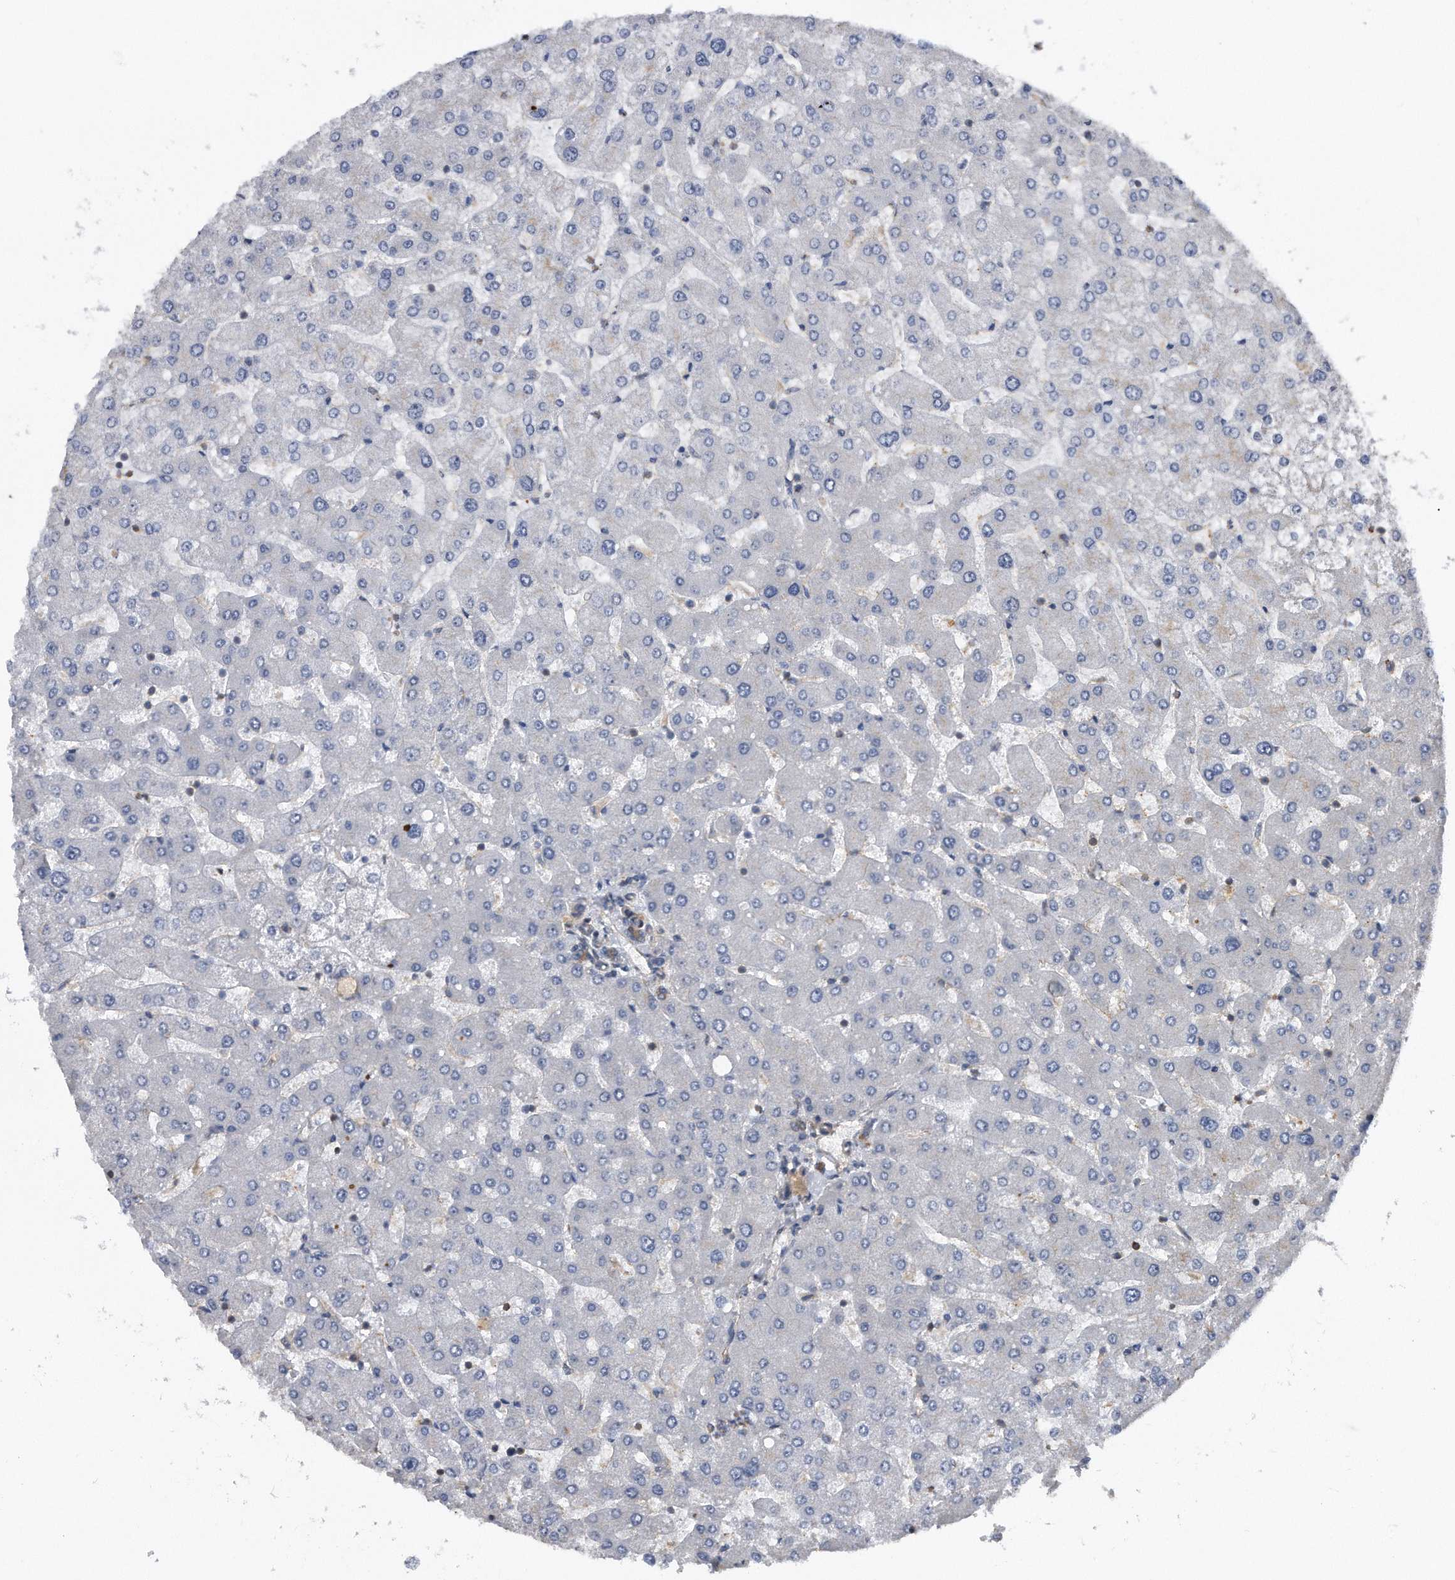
{"staining": {"intensity": "moderate", "quantity": ">75%", "location": "cytoplasmic/membranous"}, "tissue": "liver", "cell_type": "Cholangiocytes", "image_type": "normal", "snomed": [{"axis": "morphology", "description": "Normal tissue, NOS"}, {"axis": "topography", "description": "Liver"}], "caption": "Immunohistochemical staining of unremarkable liver demonstrates >75% levels of moderate cytoplasmic/membranous protein positivity in about >75% of cholangiocytes.", "gene": "KCND3", "patient": {"sex": "male", "age": 55}}